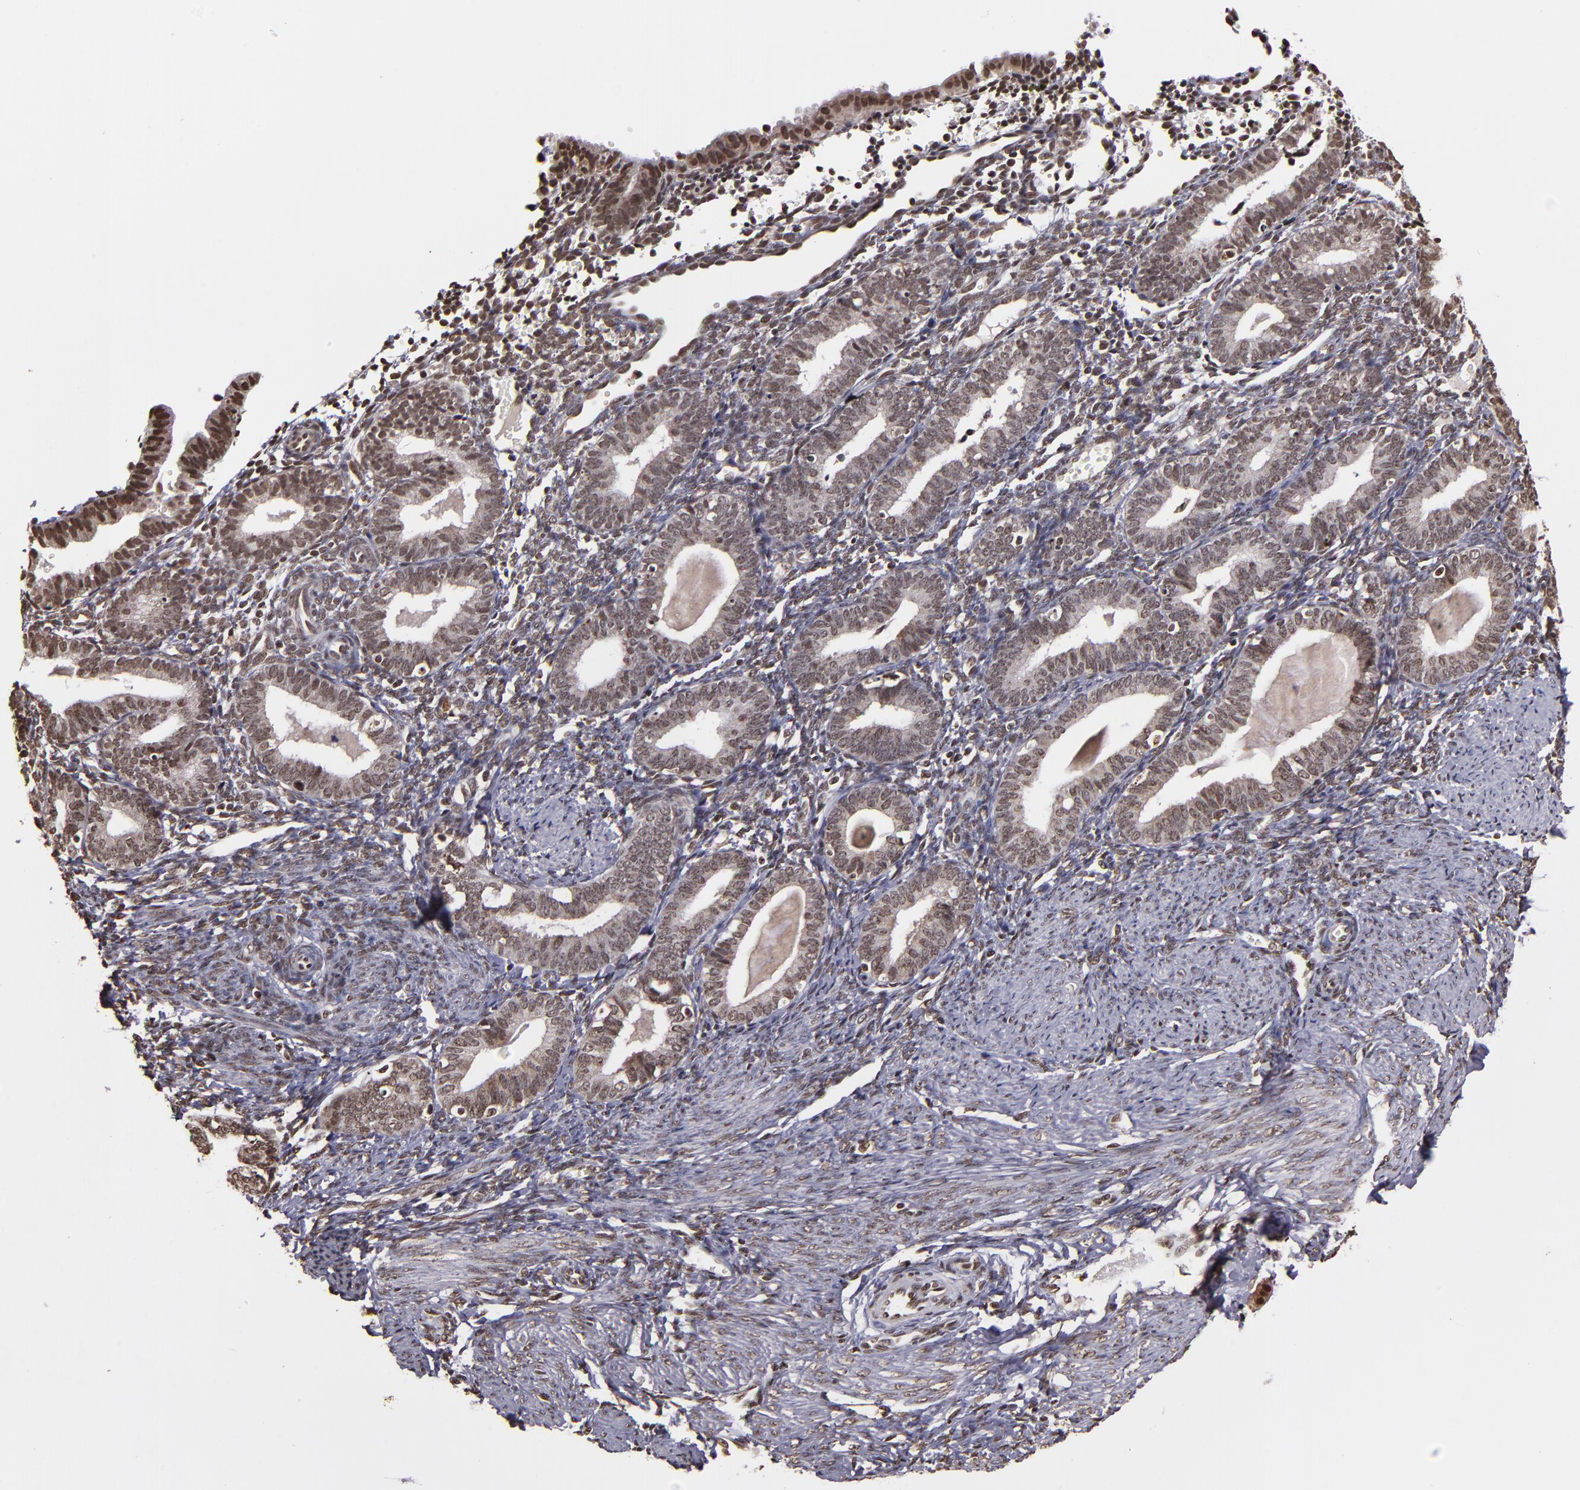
{"staining": {"intensity": "moderate", "quantity": ">75%", "location": "nuclear"}, "tissue": "endometrium", "cell_type": "Cells in endometrial stroma", "image_type": "normal", "snomed": [{"axis": "morphology", "description": "Normal tissue, NOS"}, {"axis": "topography", "description": "Endometrium"}], "caption": "Protein expression analysis of unremarkable endometrium reveals moderate nuclear staining in about >75% of cells in endometrial stroma. (DAB = brown stain, brightfield microscopy at high magnification).", "gene": "CUL3", "patient": {"sex": "female", "age": 61}}